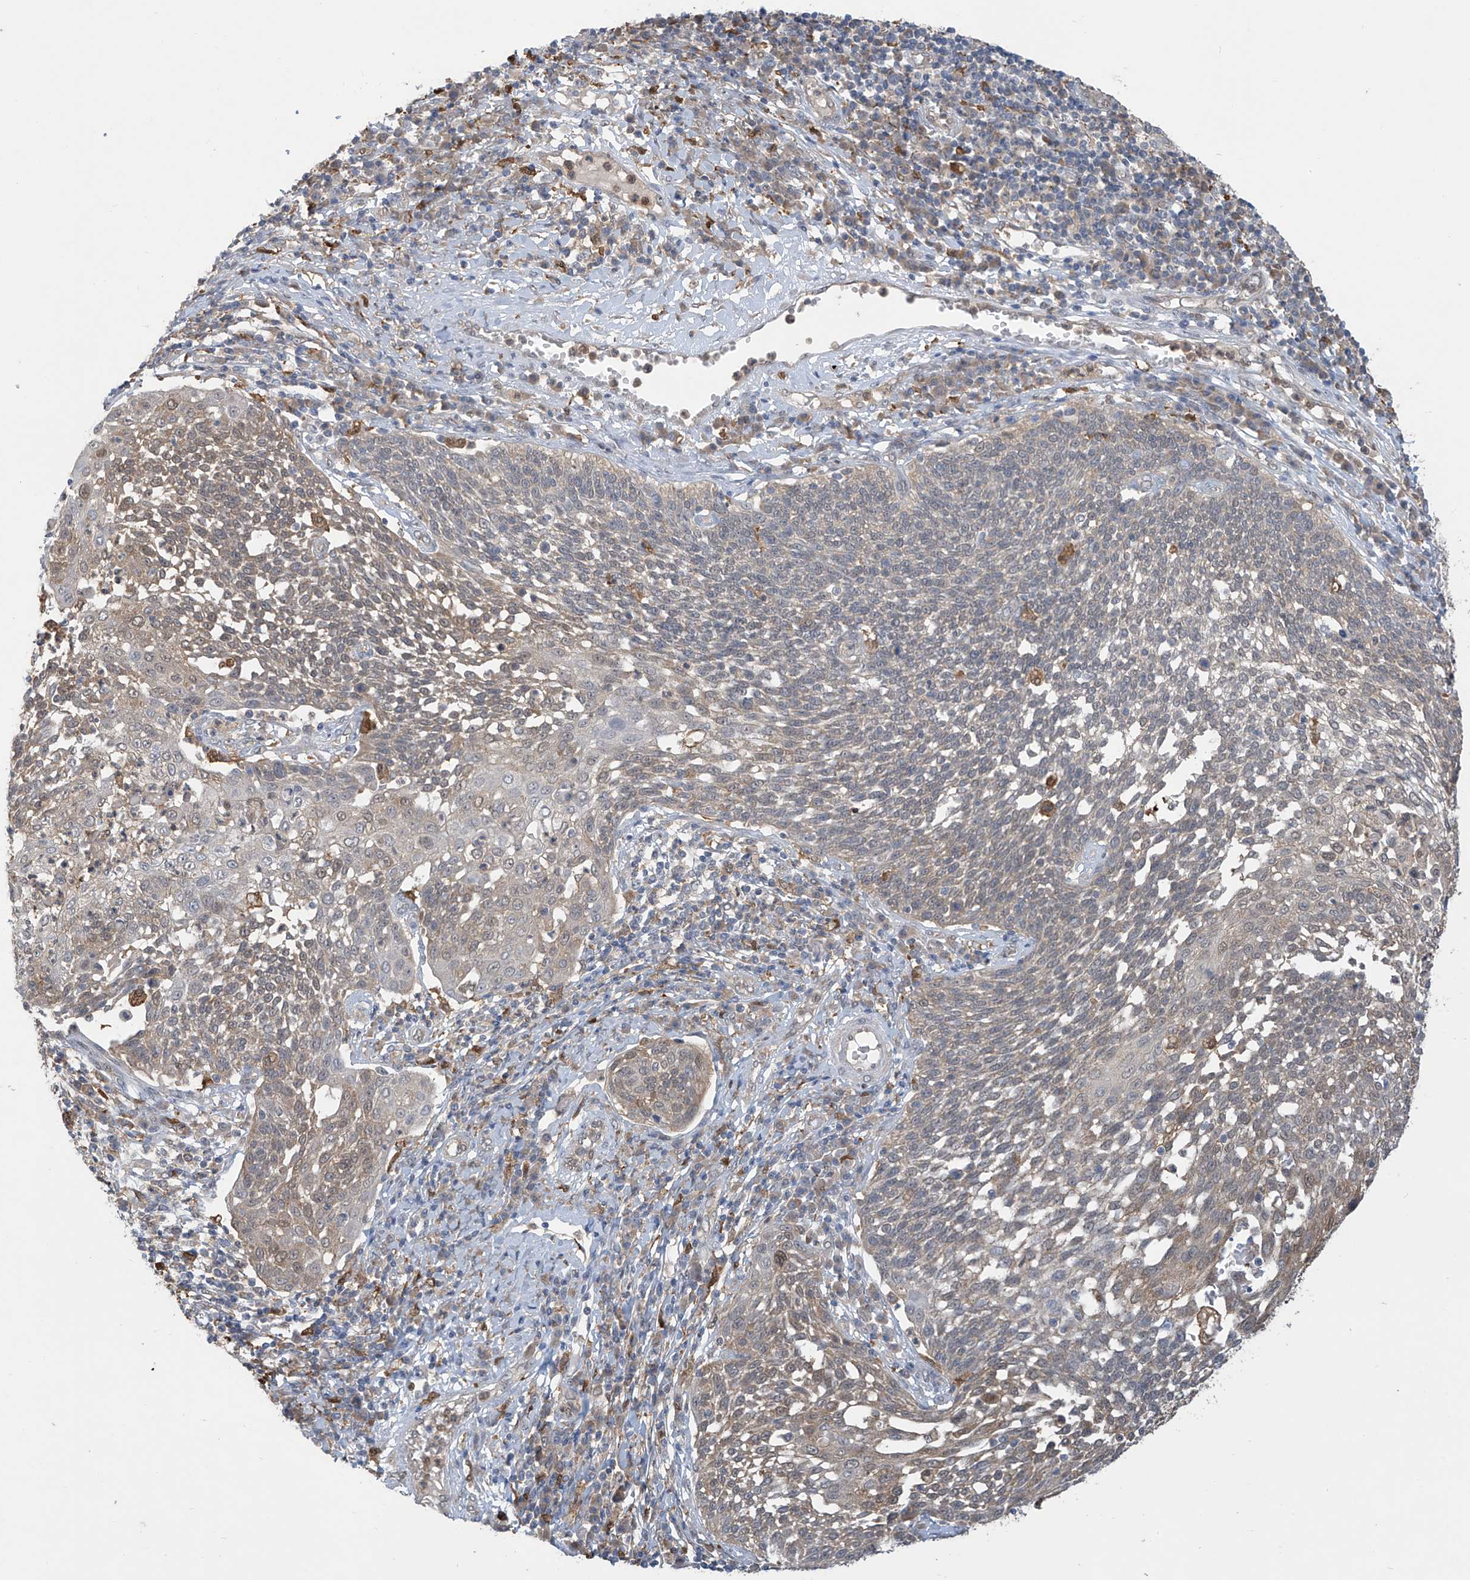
{"staining": {"intensity": "weak", "quantity": "25%-75%", "location": "cytoplasmic/membranous,nuclear"}, "tissue": "cervical cancer", "cell_type": "Tumor cells", "image_type": "cancer", "snomed": [{"axis": "morphology", "description": "Squamous cell carcinoma, NOS"}, {"axis": "topography", "description": "Cervix"}], "caption": "Weak cytoplasmic/membranous and nuclear staining for a protein is present in approximately 25%-75% of tumor cells of squamous cell carcinoma (cervical) using immunohistochemistry.", "gene": "IDH1", "patient": {"sex": "female", "age": 34}}